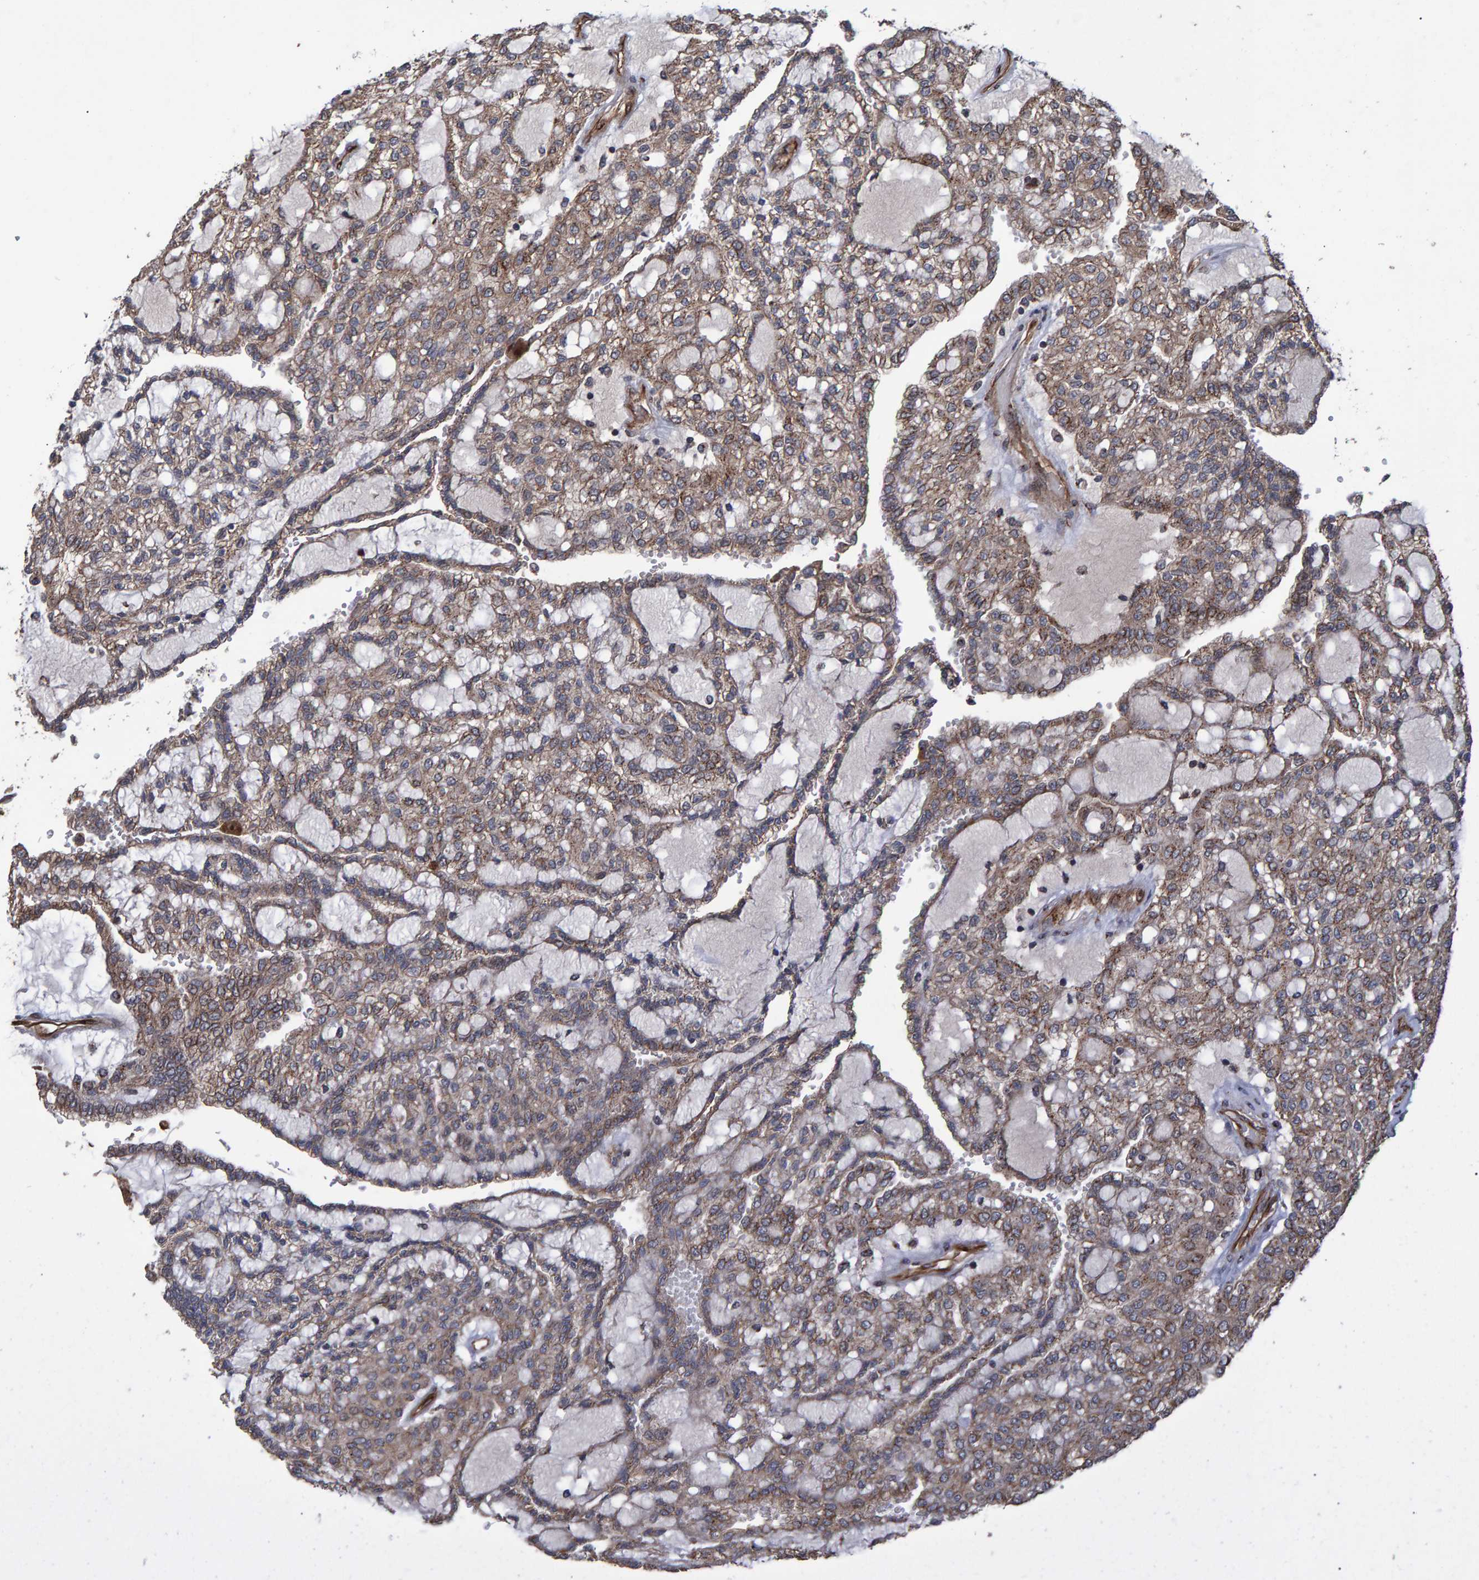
{"staining": {"intensity": "moderate", "quantity": ">75%", "location": "cytoplasmic/membranous"}, "tissue": "renal cancer", "cell_type": "Tumor cells", "image_type": "cancer", "snomed": [{"axis": "morphology", "description": "Adenocarcinoma, NOS"}, {"axis": "topography", "description": "Kidney"}], "caption": "Adenocarcinoma (renal) stained with a protein marker shows moderate staining in tumor cells.", "gene": "TRIM68", "patient": {"sex": "male", "age": 63}}